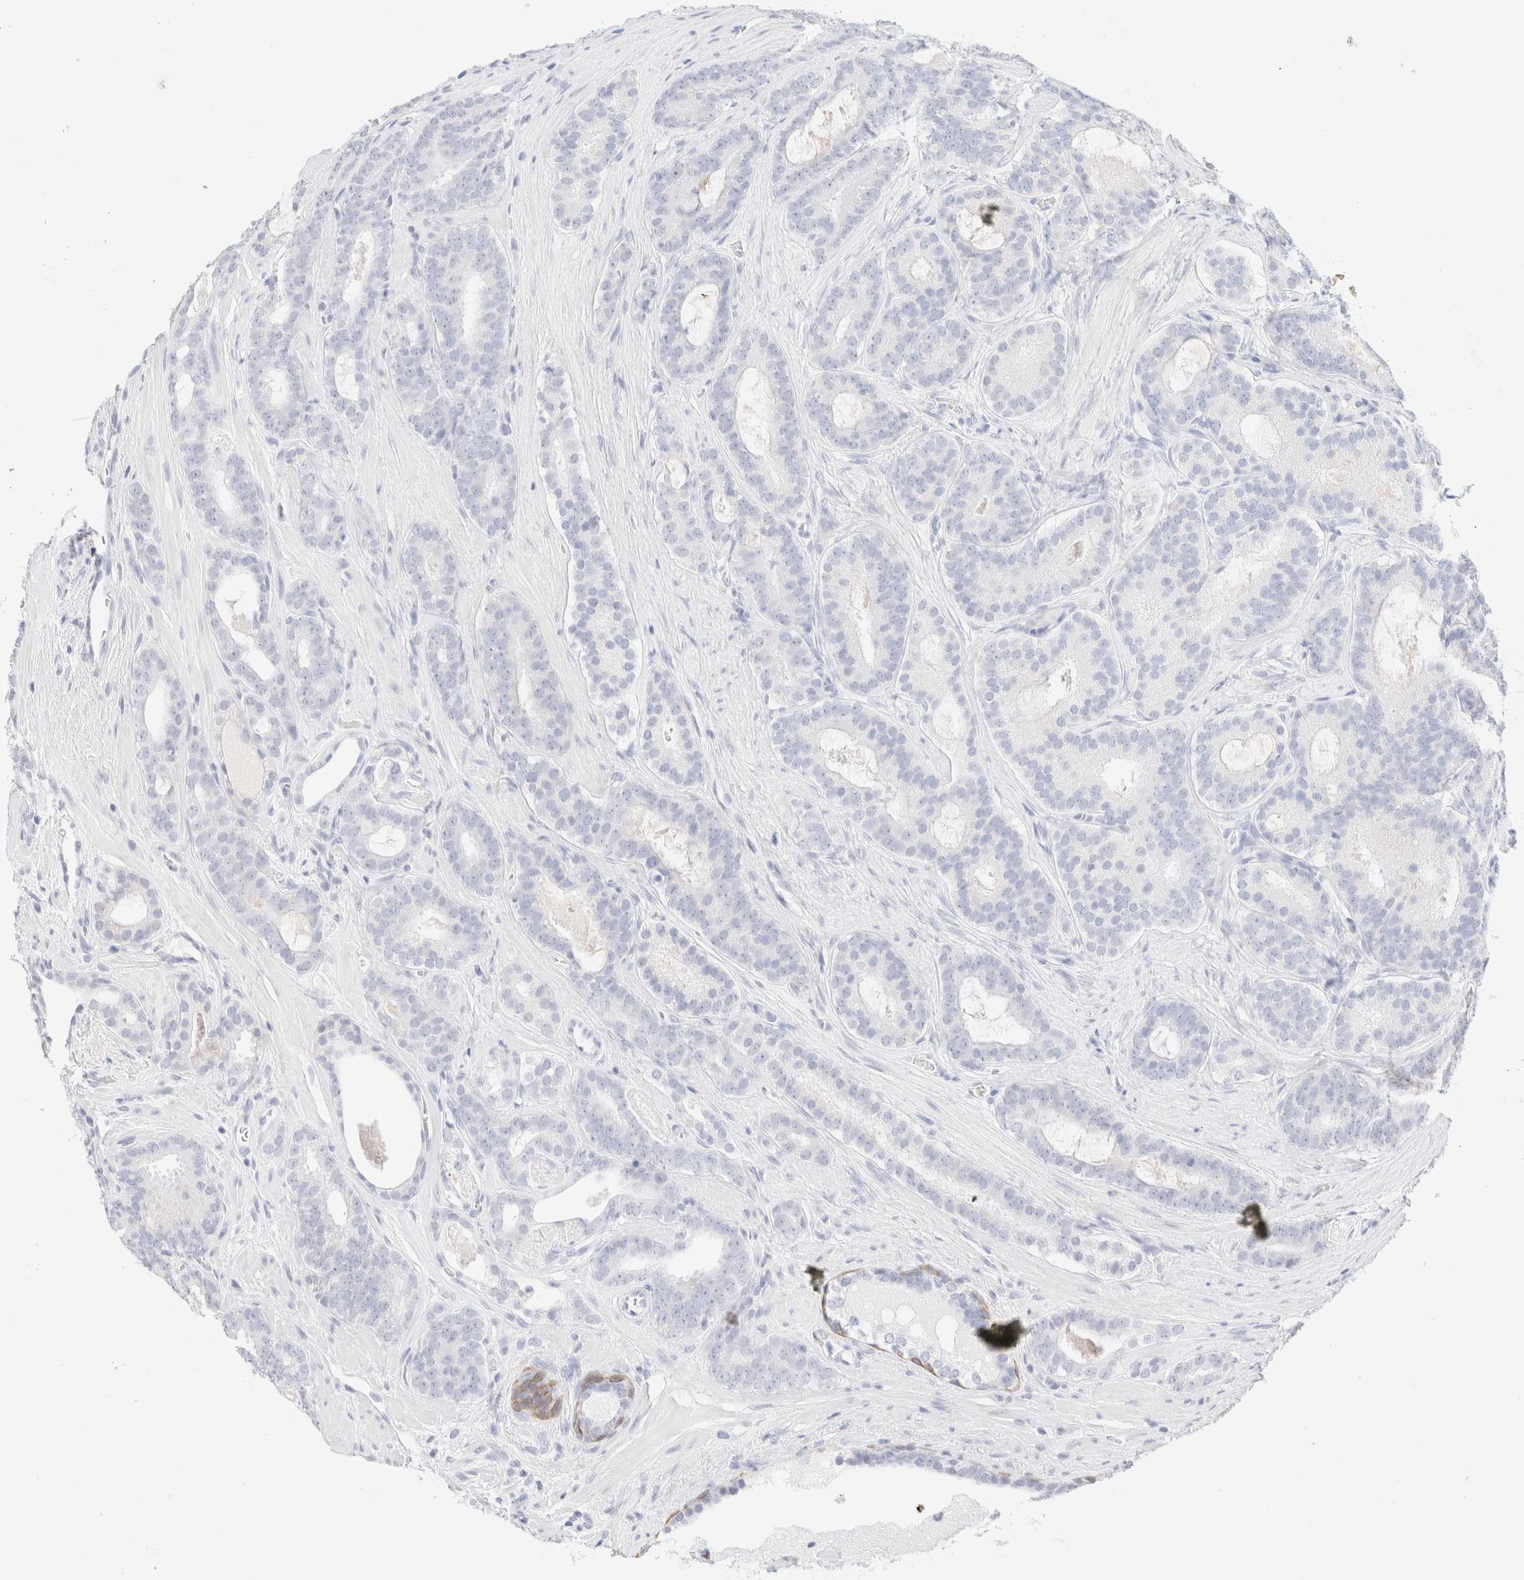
{"staining": {"intensity": "negative", "quantity": "none", "location": "none"}, "tissue": "prostate cancer", "cell_type": "Tumor cells", "image_type": "cancer", "snomed": [{"axis": "morphology", "description": "Adenocarcinoma, High grade"}, {"axis": "topography", "description": "Prostate"}], "caption": "DAB immunohistochemical staining of prostate adenocarcinoma (high-grade) reveals no significant positivity in tumor cells.", "gene": "KRT15", "patient": {"sex": "male", "age": 60}}